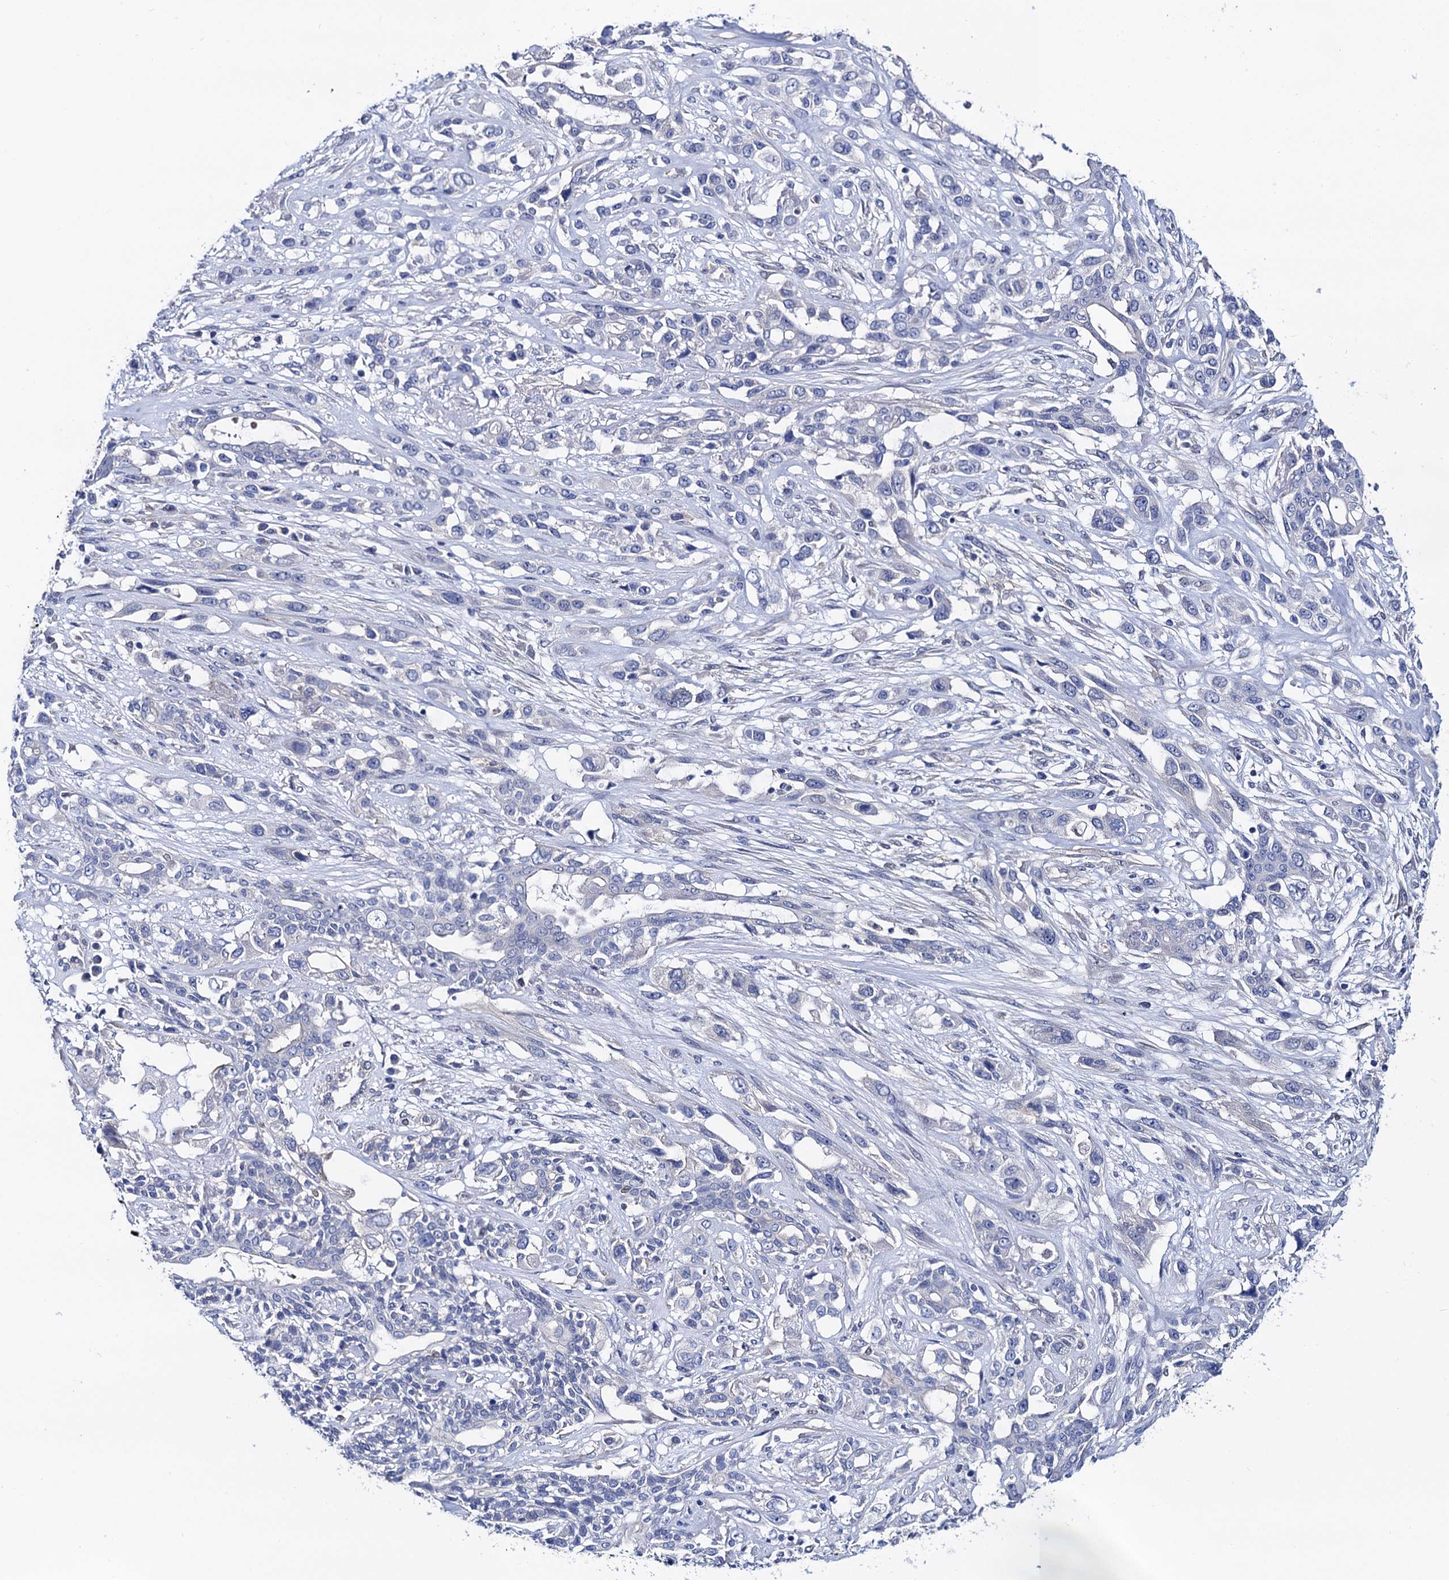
{"staining": {"intensity": "negative", "quantity": "none", "location": "none"}, "tissue": "lung cancer", "cell_type": "Tumor cells", "image_type": "cancer", "snomed": [{"axis": "morphology", "description": "Squamous cell carcinoma, NOS"}, {"axis": "topography", "description": "Lung"}], "caption": "Micrograph shows no protein staining in tumor cells of squamous cell carcinoma (lung) tissue. Nuclei are stained in blue.", "gene": "ZDHHC18", "patient": {"sex": "female", "age": 70}}